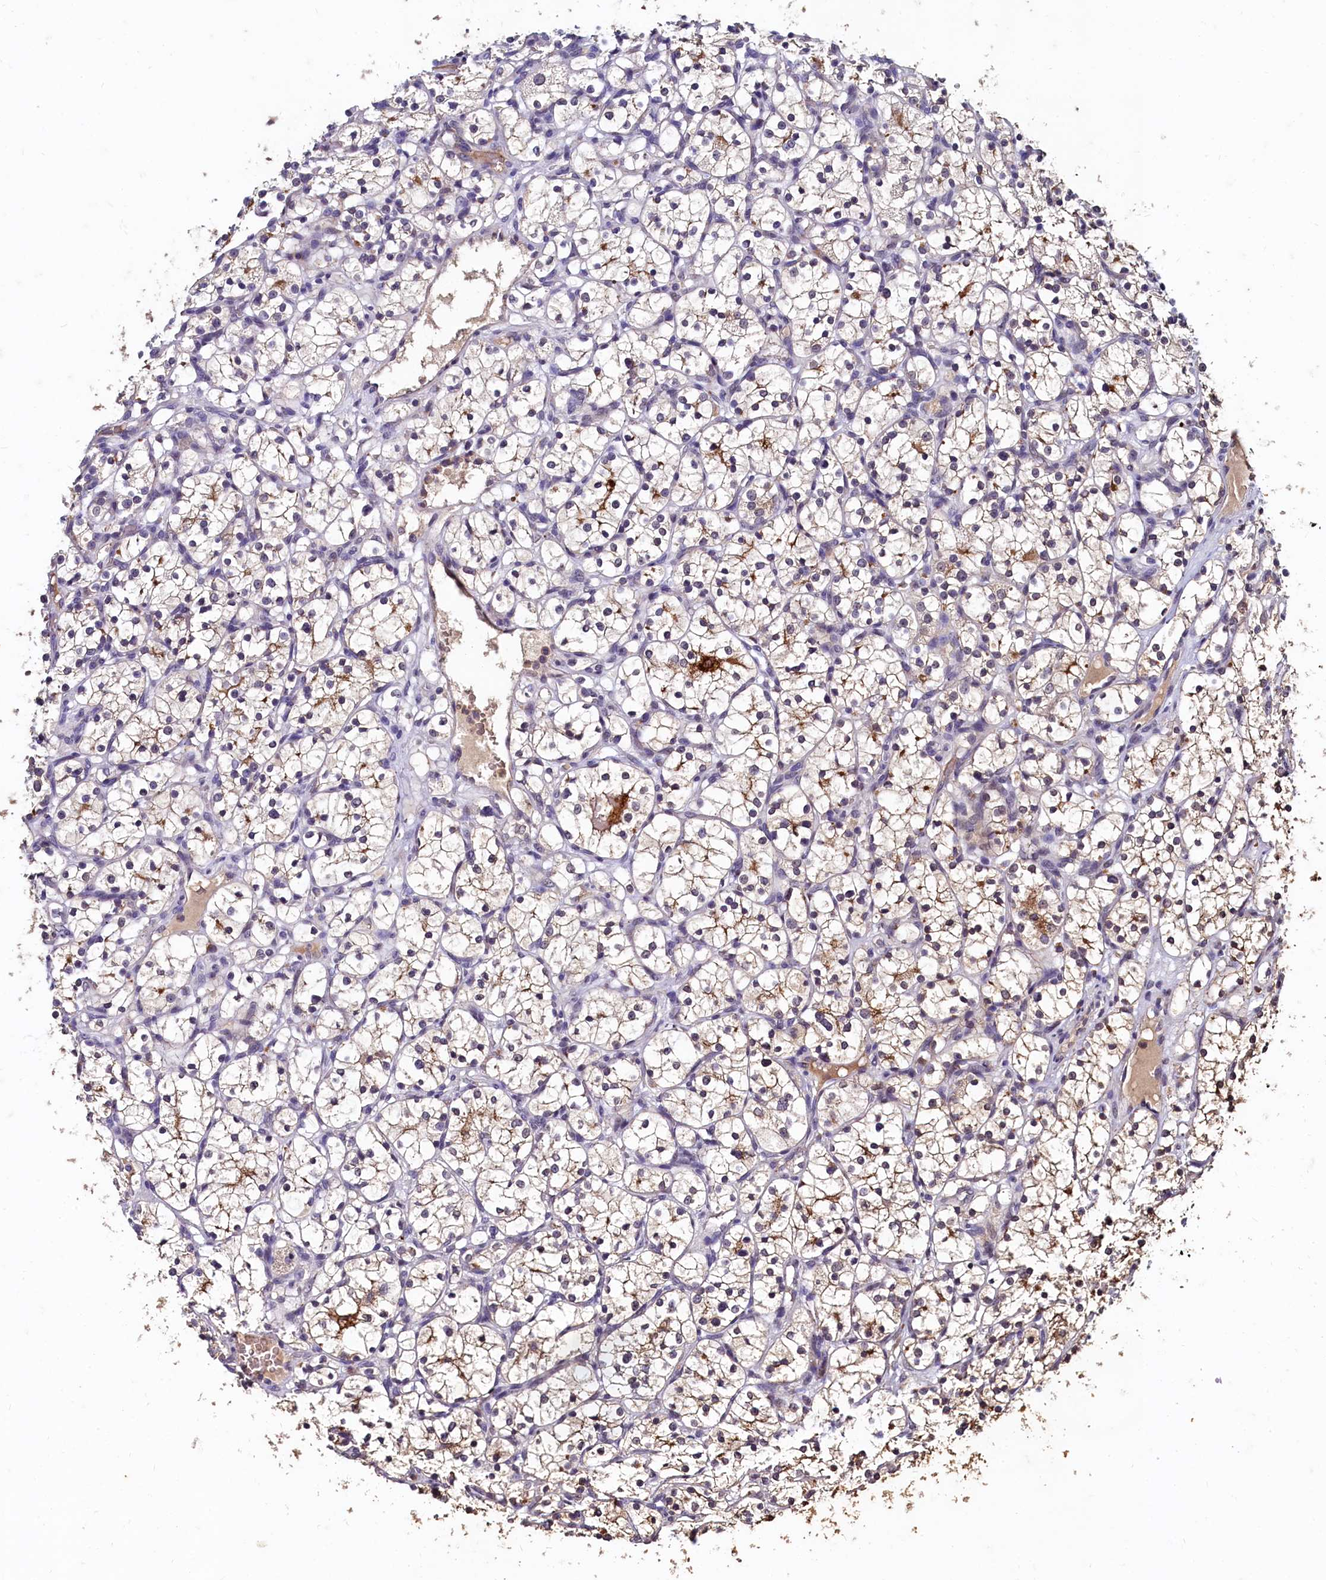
{"staining": {"intensity": "weak", "quantity": "<25%", "location": "cytoplasmic/membranous"}, "tissue": "renal cancer", "cell_type": "Tumor cells", "image_type": "cancer", "snomed": [{"axis": "morphology", "description": "Adenocarcinoma, NOS"}, {"axis": "topography", "description": "Kidney"}], "caption": "IHC histopathology image of human renal cancer stained for a protein (brown), which displays no staining in tumor cells.", "gene": "CSTPP1", "patient": {"sex": "female", "age": 69}}